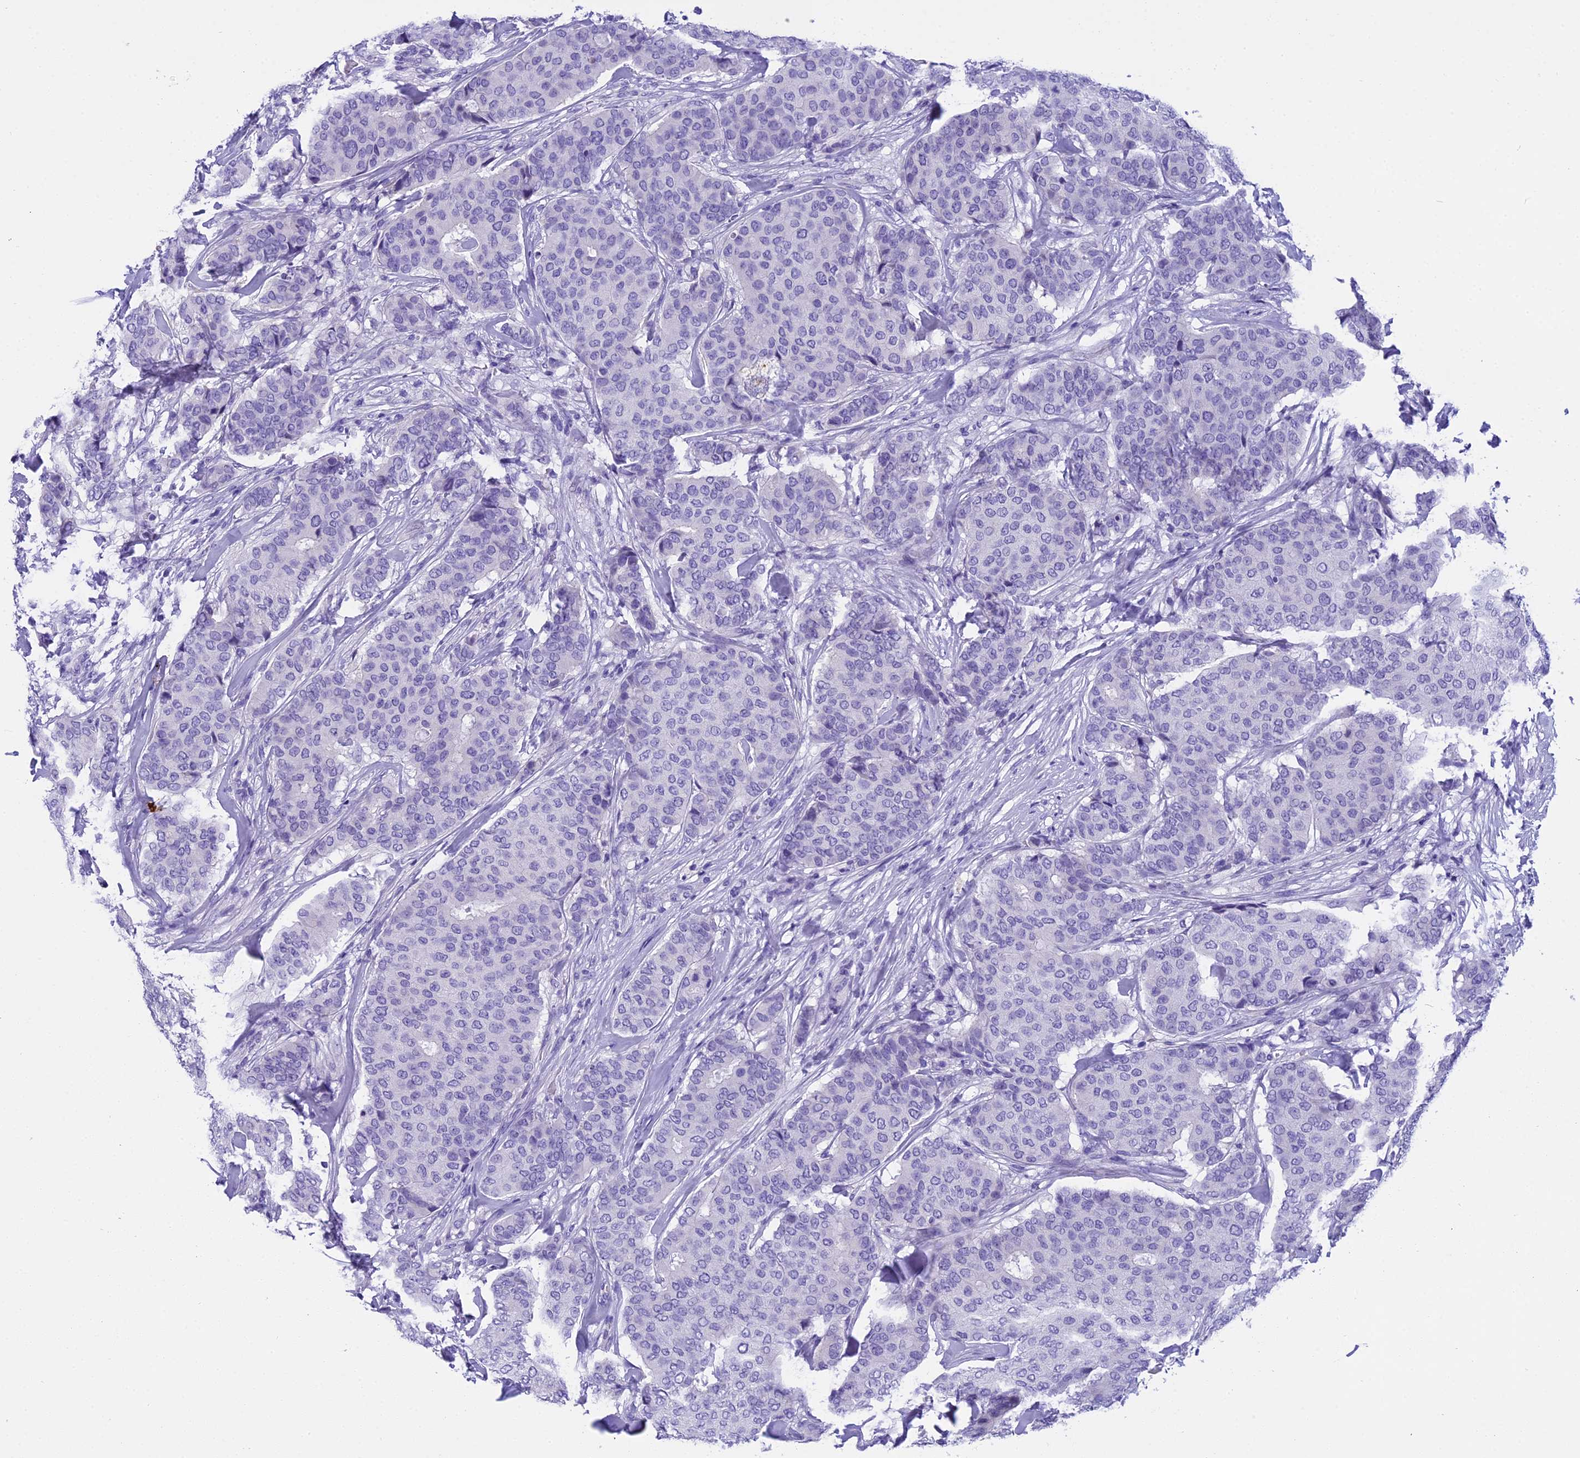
{"staining": {"intensity": "negative", "quantity": "none", "location": "none"}, "tissue": "breast cancer", "cell_type": "Tumor cells", "image_type": "cancer", "snomed": [{"axis": "morphology", "description": "Duct carcinoma"}, {"axis": "topography", "description": "Breast"}], "caption": "Breast cancer was stained to show a protein in brown. There is no significant expression in tumor cells.", "gene": "KCTD14", "patient": {"sex": "female", "age": 75}}